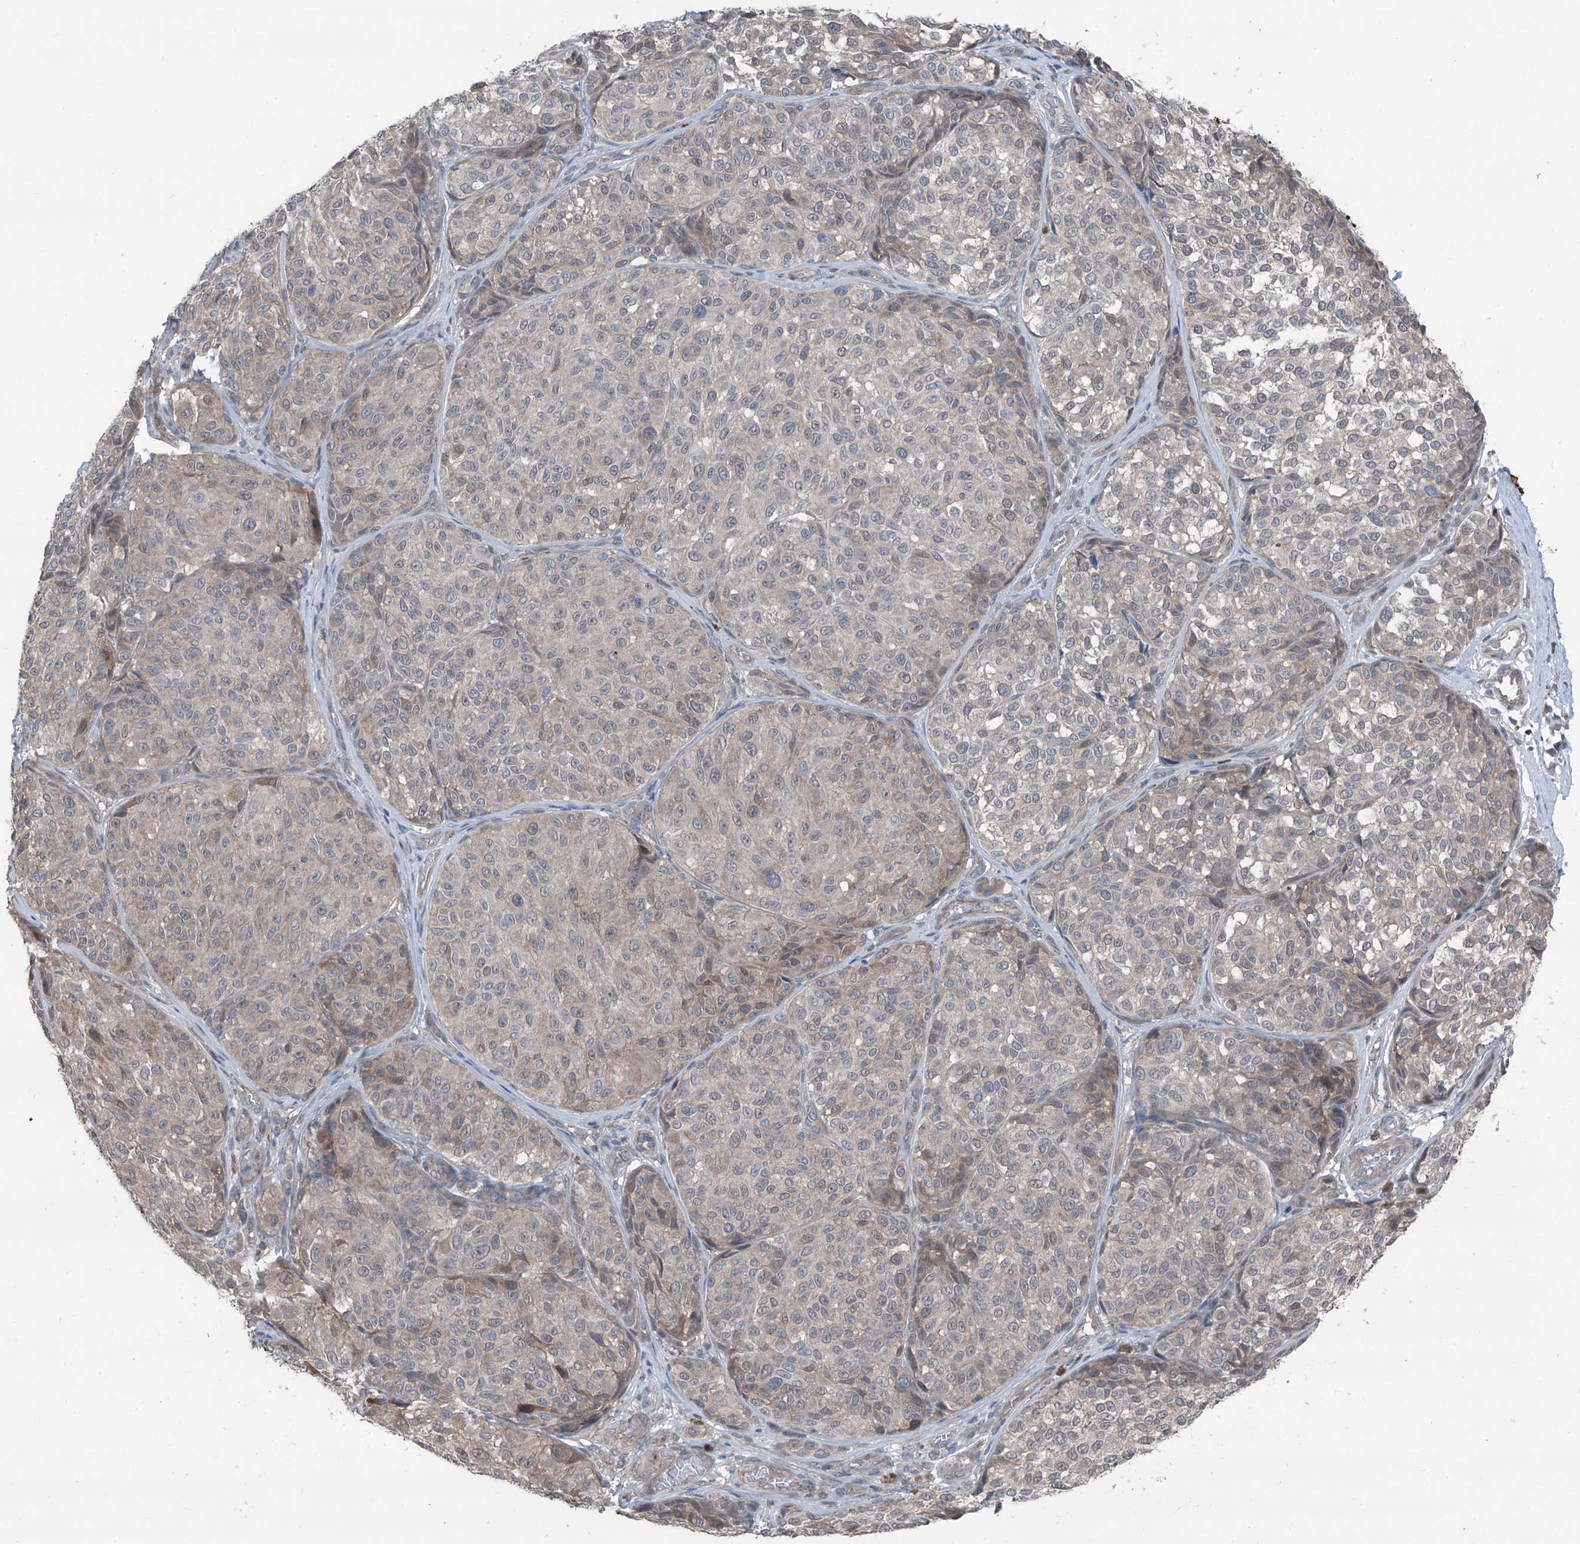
{"staining": {"intensity": "weak", "quantity": "<25%", "location": "cytoplasmic/membranous"}, "tissue": "melanoma", "cell_type": "Tumor cells", "image_type": "cancer", "snomed": [{"axis": "morphology", "description": "Malignant melanoma, NOS"}, {"axis": "topography", "description": "Skin"}], "caption": "Tumor cells are negative for protein expression in human malignant melanoma. Brightfield microscopy of IHC stained with DAB (3,3'-diaminobenzidine) (brown) and hematoxylin (blue), captured at high magnification.", "gene": "HSPB11", "patient": {"sex": "male", "age": 83}}